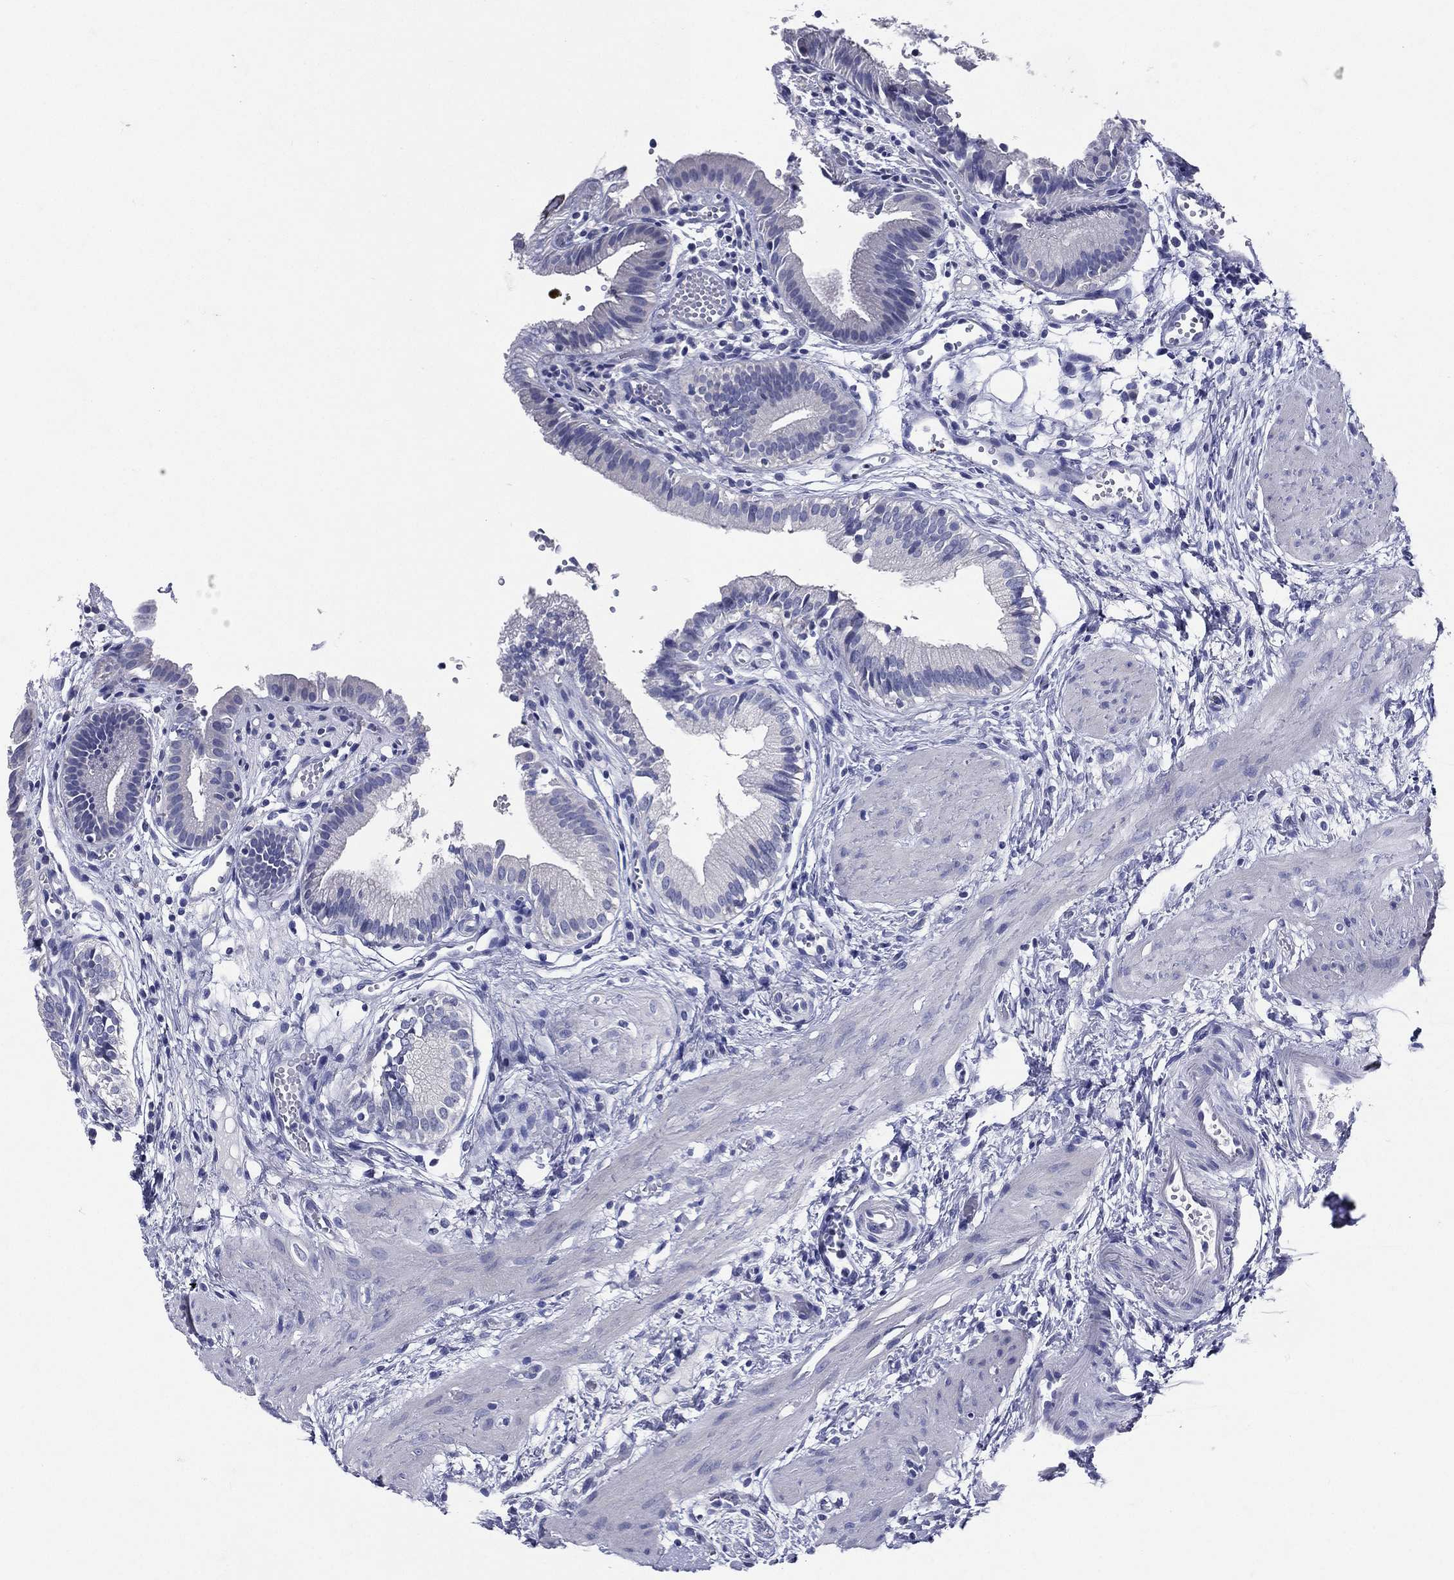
{"staining": {"intensity": "negative", "quantity": "none", "location": "none"}, "tissue": "gallbladder", "cell_type": "Glandular cells", "image_type": "normal", "snomed": [{"axis": "morphology", "description": "Normal tissue, NOS"}, {"axis": "topography", "description": "Gallbladder"}], "caption": "Glandular cells are negative for brown protein staining in unremarkable gallbladder. (DAB IHC, high magnification).", "gene": "TGM1", "patient": {"sex": "female", "age": 24}}